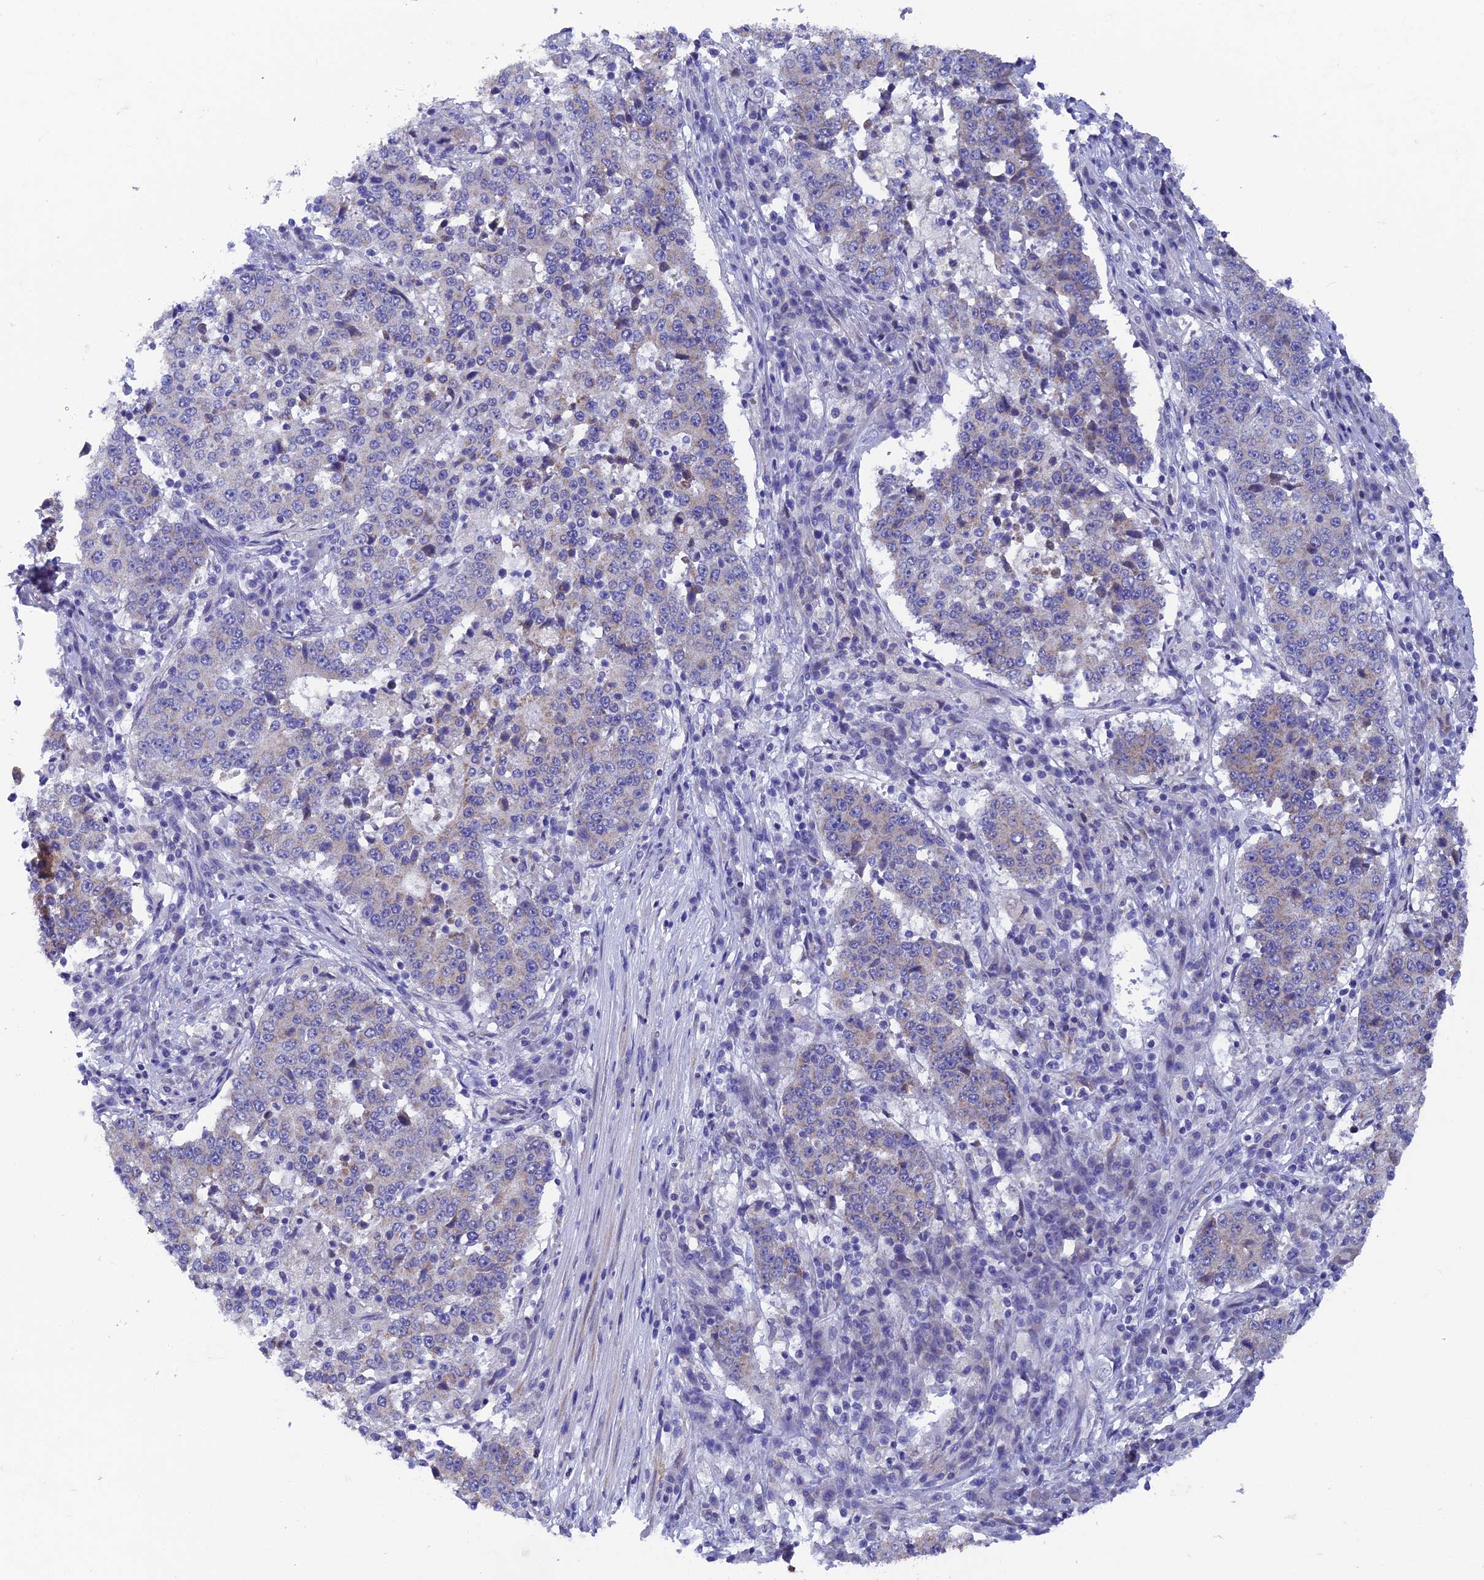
{"staining": {"intensity": "weak", "quantity": "<25%", "location": "cytoplasmic/membranous"}, "tissue": "stomach cancer", "cell_type": "Tumor cells", "image_type": "cancer", "snomed": [{"axis": "morphology", "description": "Adenocarcinoma, NOS"}, {"axis": "topography", "description": "Stomach"}], "caption": "Tumor cells are negative for brown protein staining in stomach cancer.", "gene": "AK4", "patient": {"sex": "male", "age": 59}}